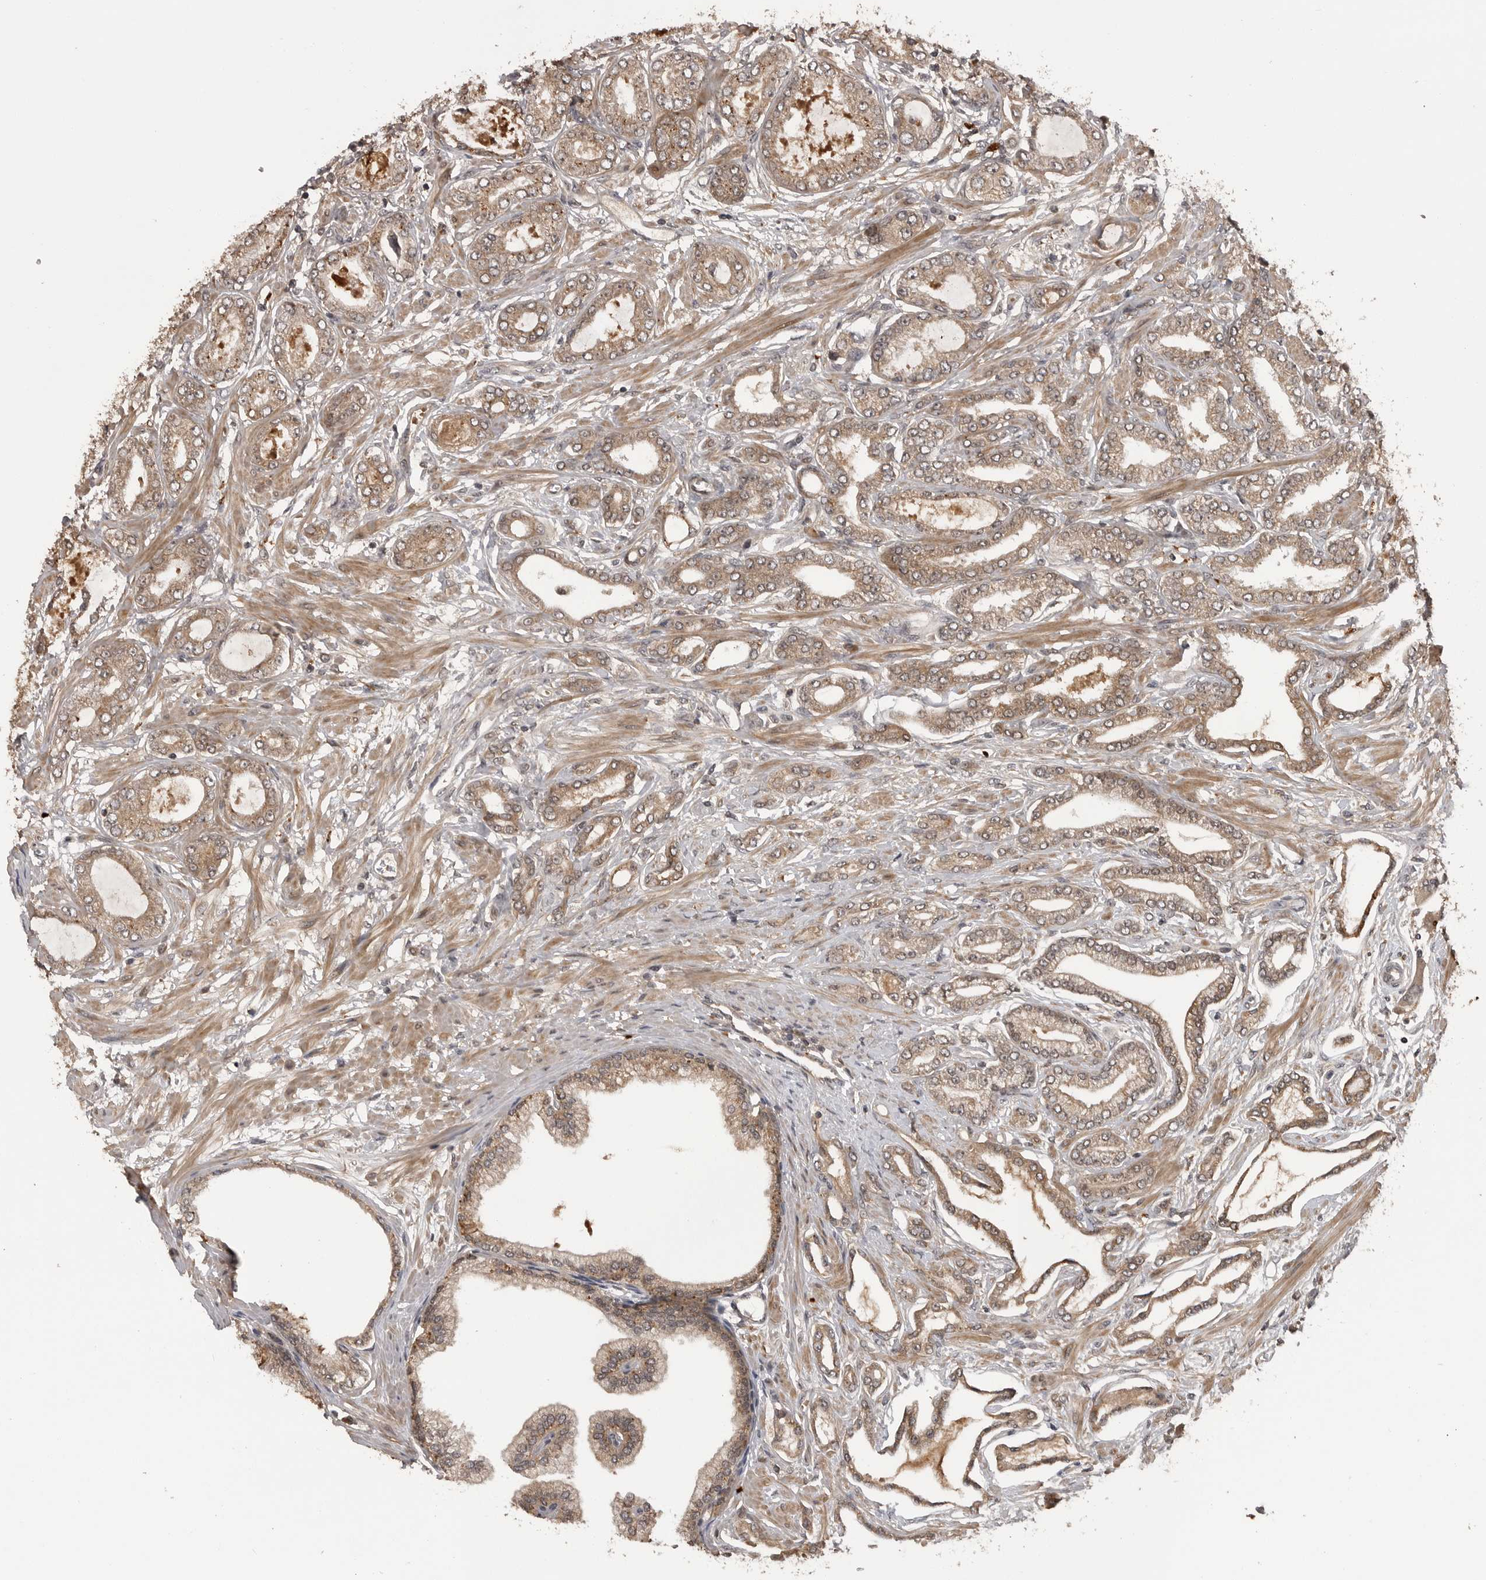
{"staining": {"intensity": "moderate", "quantity": ">75%", "location": "cytoplasmic/membranous"}, "tissue": "prostate cancer", "cell_type": "Tumor cells", "image_type": "cancer", "snomed": [{"axis": "morphology", "description": "Adenocarcinoma, Low grade"}, {"axis": "topography", "description": "Prostate"}], "caption": "DAB immunohistochemical staining of prostate cancer (low-grade adenocarcinoma) demonstrates moderate cytoplasmic/membranous protein staining in approximately >75% of tumor cells.", "gene": "AKAP7", "patient": {"sex": "male", "age": 63}}